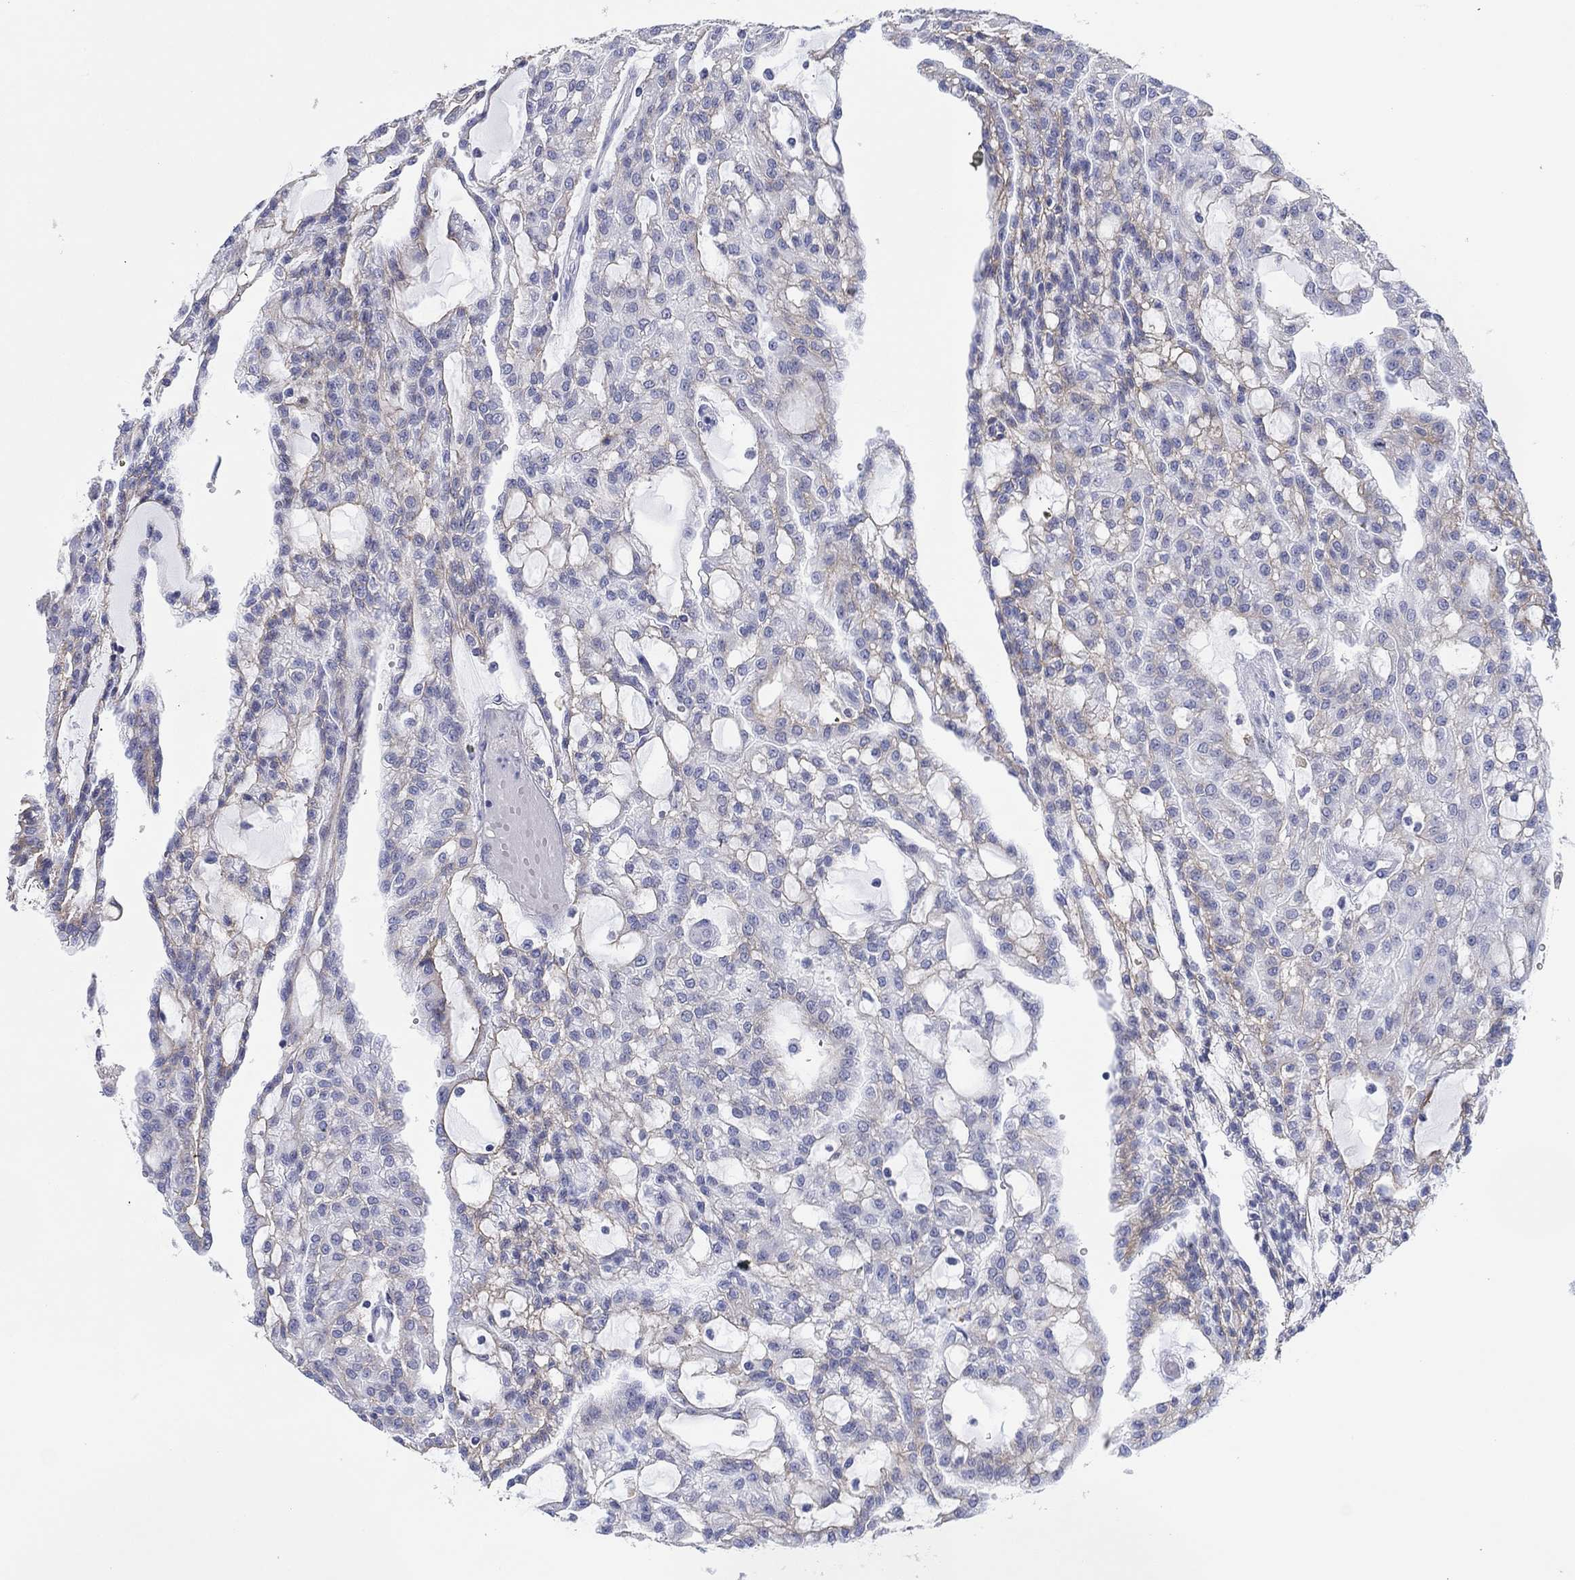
{"staining": {"intensity": "negative", "quantity": "none", "location": "none"}, "tissue": "renal cancer", "cell_type": "Tumor cells", "image_type": "cancer", "snomed": [{"axis": "morphology", "description": "Adenocarcinoma, NOS"}, {"axis": "topography", "description": "Kidney"}], "caption": "Immunohistochemistry micrograph of human adenocarcinoma (renal) stained for a protein (brown), which displays no expression in tumor cells. (IHC, brightfield microscopy, high magnification).", "gene": "ATP1B1", "patient": {"sex": "male", "age": 63}}